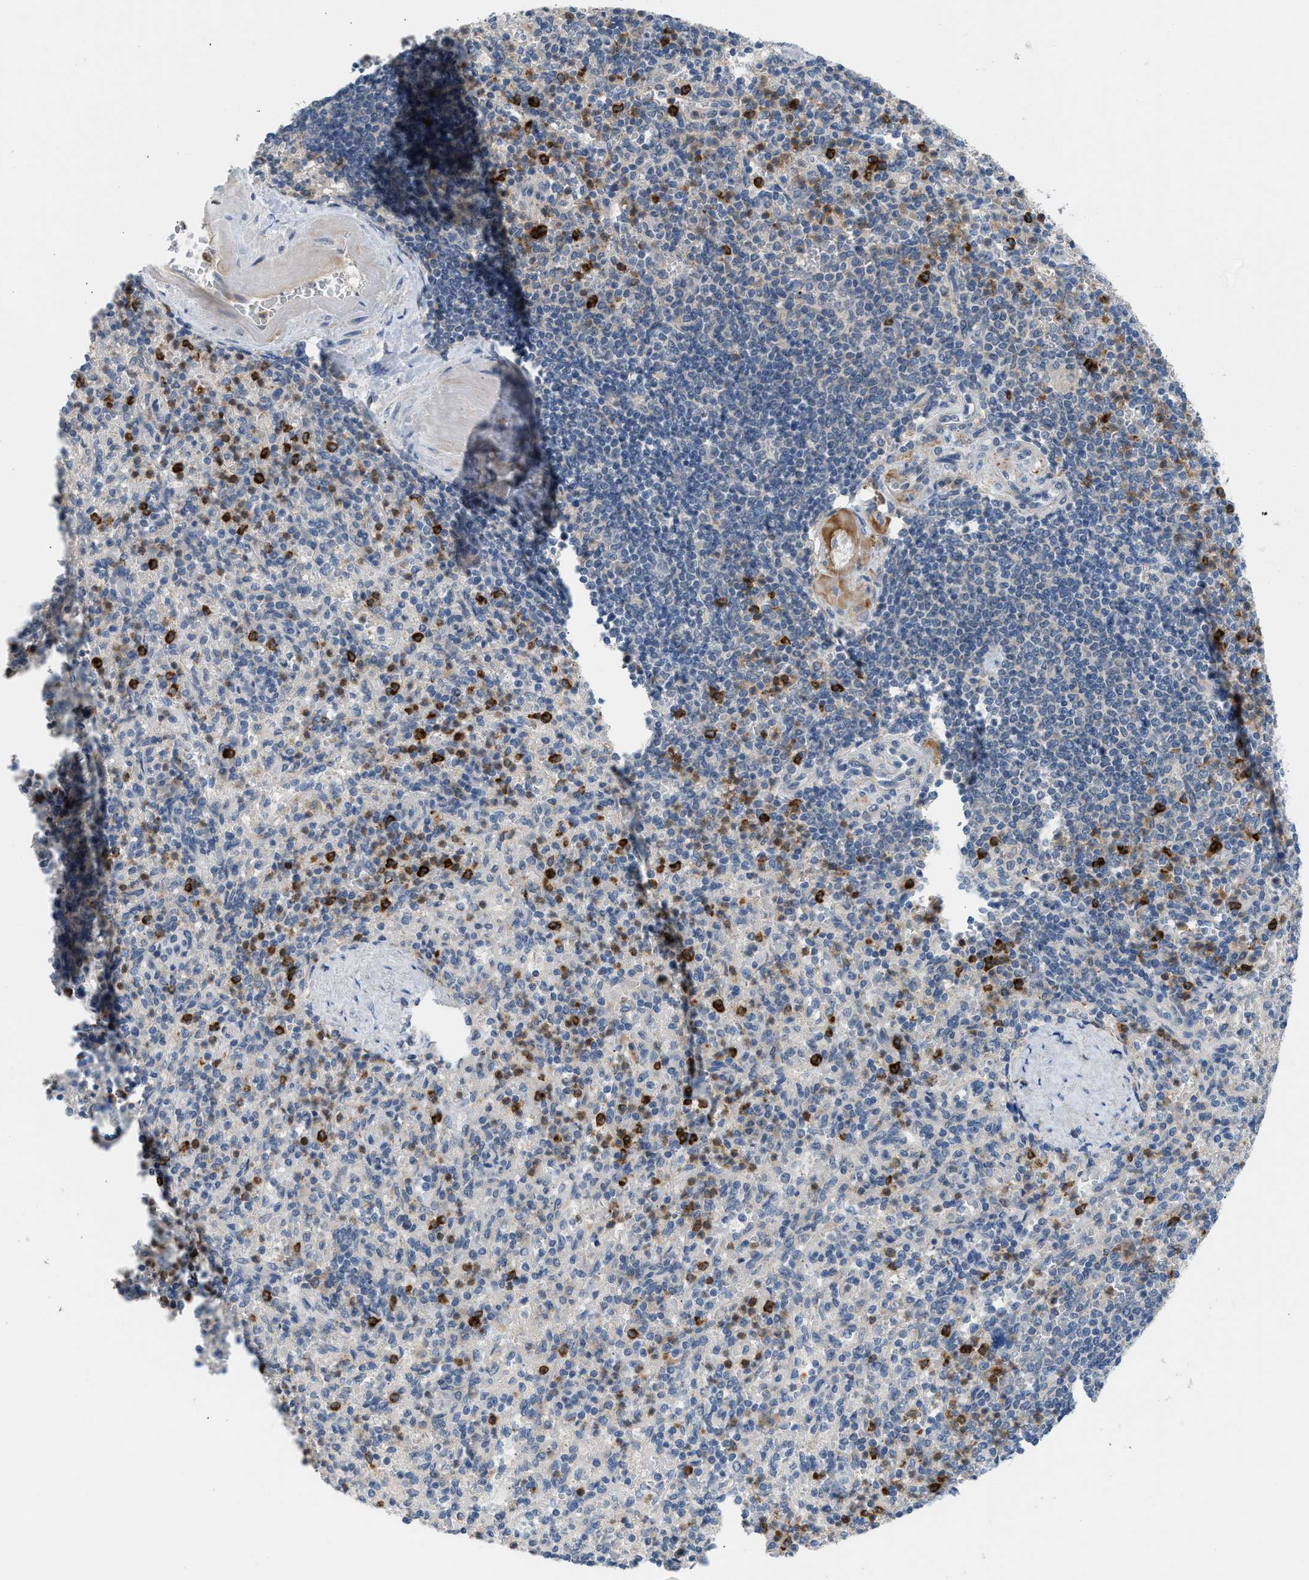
{"staining": {"intensity": "strong", "quantity": "25%-75%", "location": "cytoplasmic/membranous"}, "tissue": "spleen", "cell_type": "Cells in red pulp", "image_type": "normal", "snomed": [{"axis": "morphology", "description": "Normal tissue, NOS"}, {"axis": "topography", "description": "Spleen"}], "caption": "Immunohistochemistry photomicrograph of normal spleen stained for a protein (brown), which demonstrates high levels of strong cytoplasmic/membranous positivity in approximately 25%-75% of cells in red pulp.", "gene": "RHBDF2", "patient": {"sex": "female", "age": 74}}